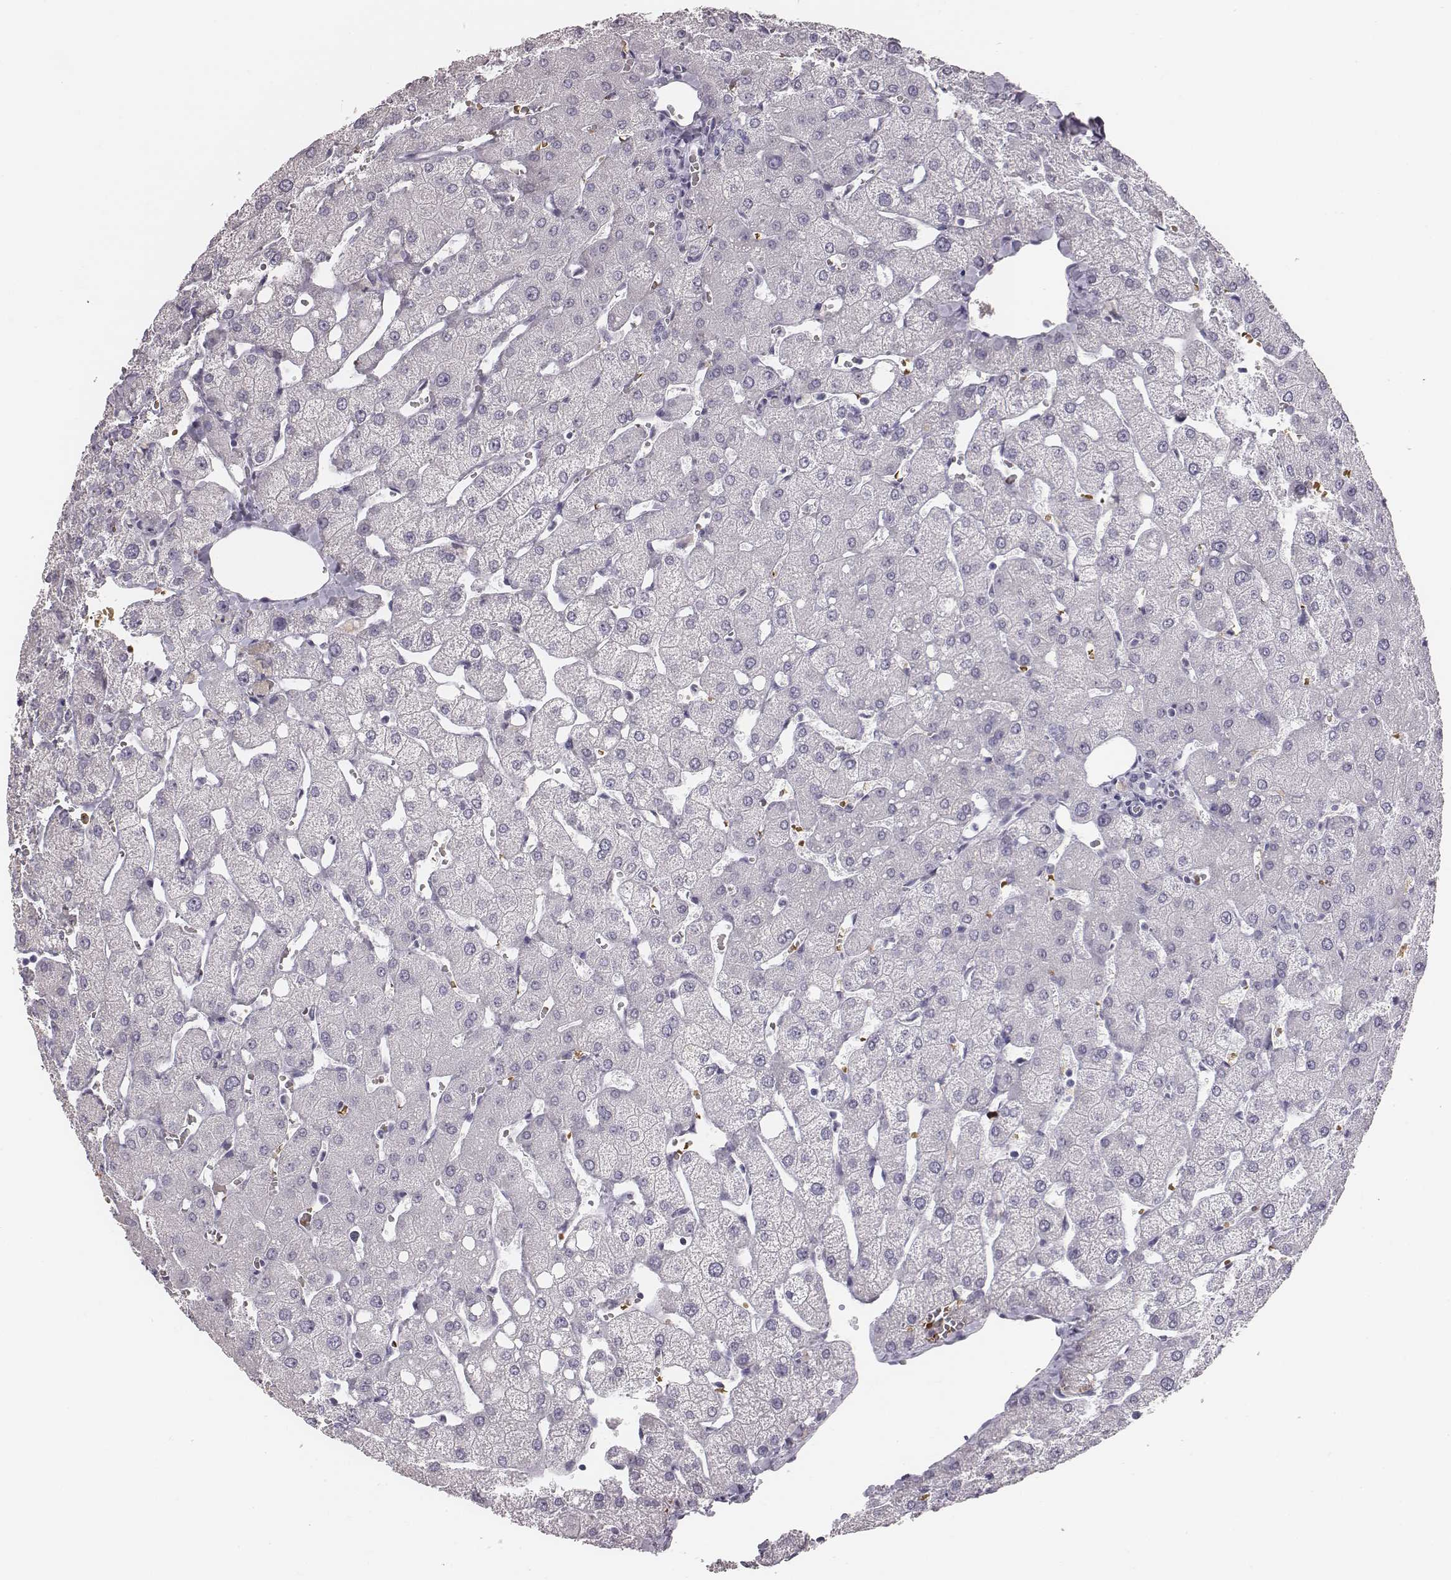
{"staining": {"intensity": "negative", "quantity": "none", "location": "none"}, "tissue": "liver", "cell_type": "Cholangiocytes", "image_type": "normal", "snomed": [{"axis": "morphology", "description": "Normal tissue, NOS"}, {"axis": "topography", "description": "Liver"}], "caption": "An immunohistochemistry micrograph of unremarkable liver is shown. There is no staining in cholangiocytes of liver.", "gene": "HBZ", "patient": {"sex": "female", "age": 54}}